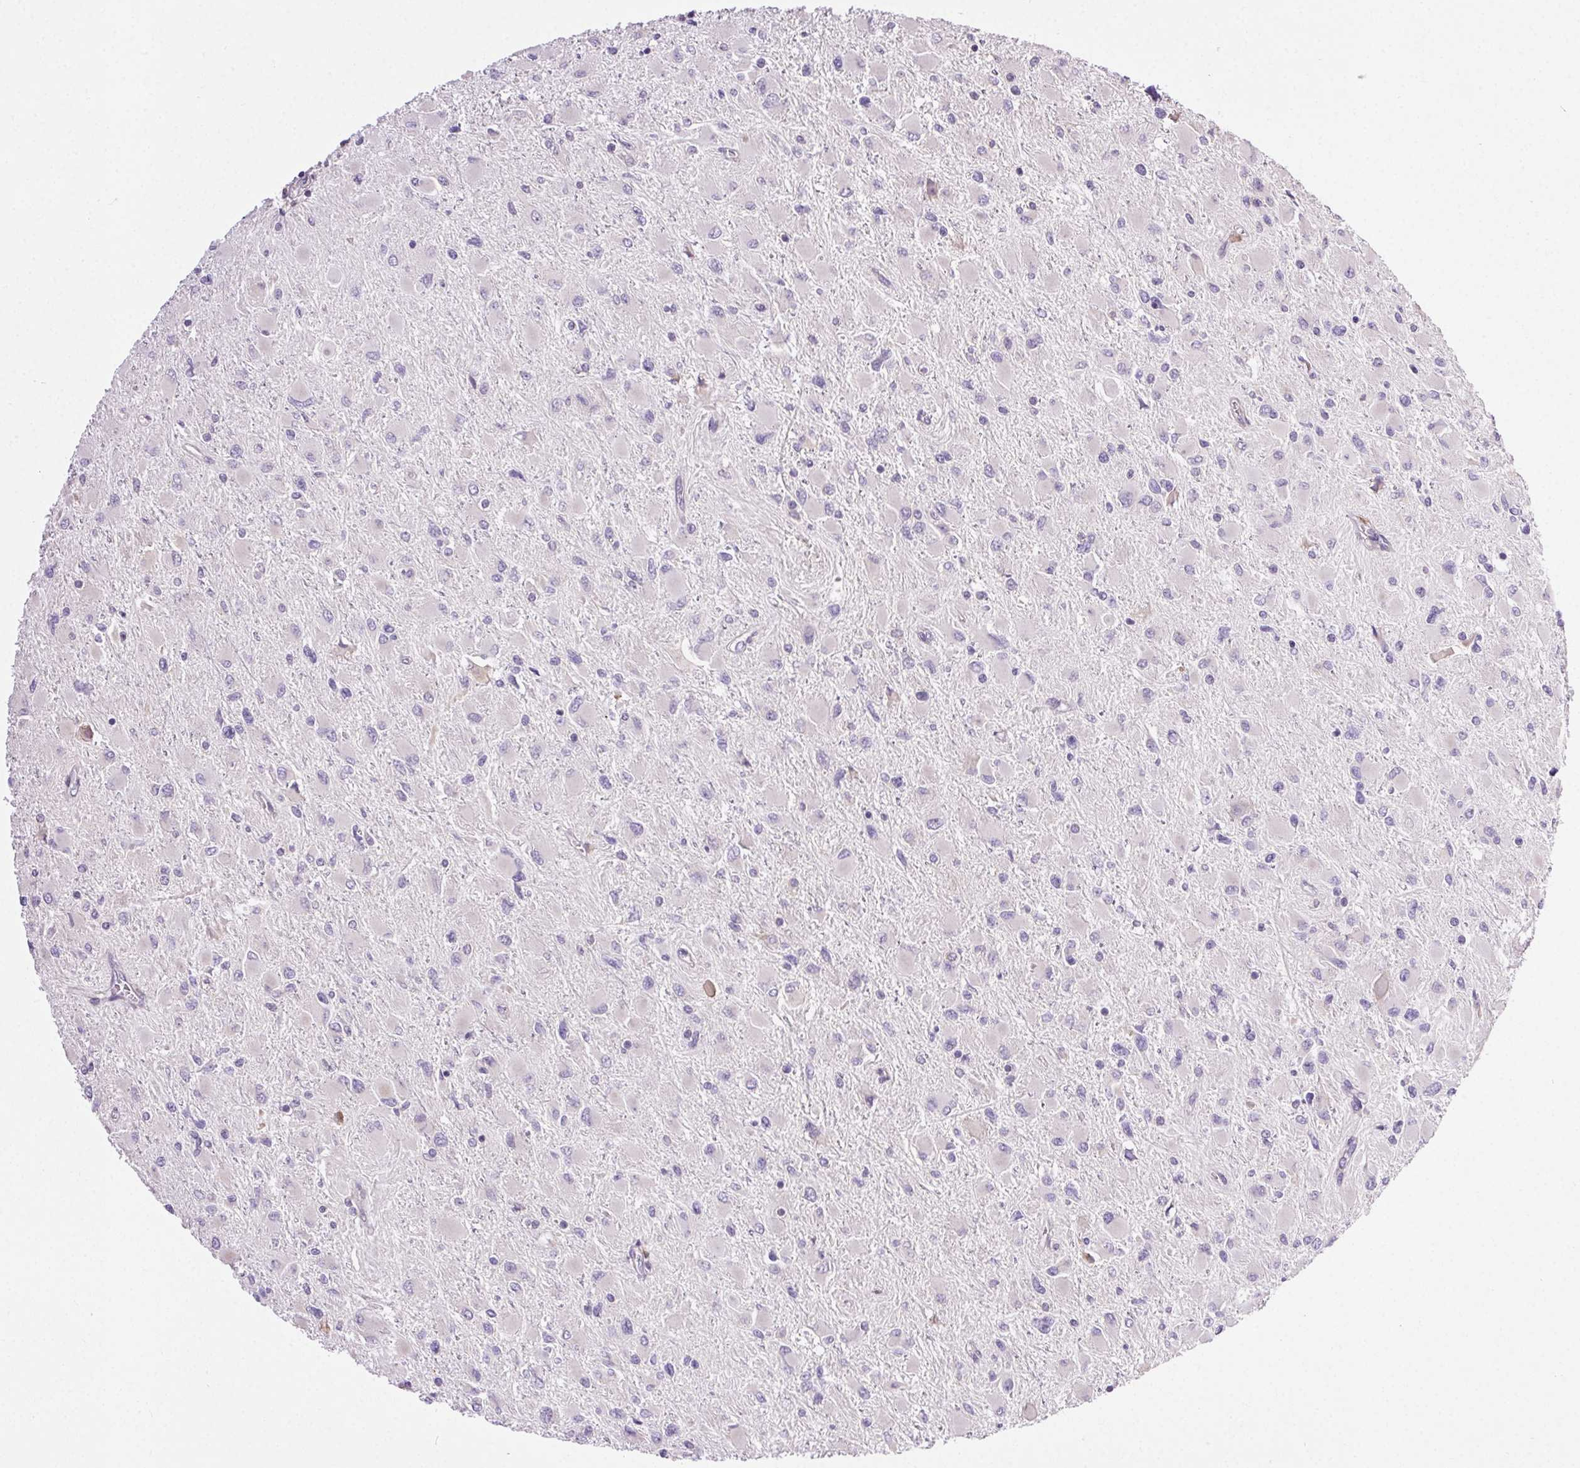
{"staining": {"intensity": "negative", "quantity": "none", "location": "none"}, "tissue": "glioma", "cell_type": "Tumor cells", "image_type": "cancer", "snomed": [{"axis": "morphology", "description": "Glioma, malignant, High grade"}, {"axis": "topography", "description": "Cerebral cortex"}], "caption": "DAB (3,3'-diaminobenzidine) immunohistochemical staining of human glioma shows no significant expression in tumor cells.", "gene": "SNX31", "patient": {"sex": "female", "age": 36}}